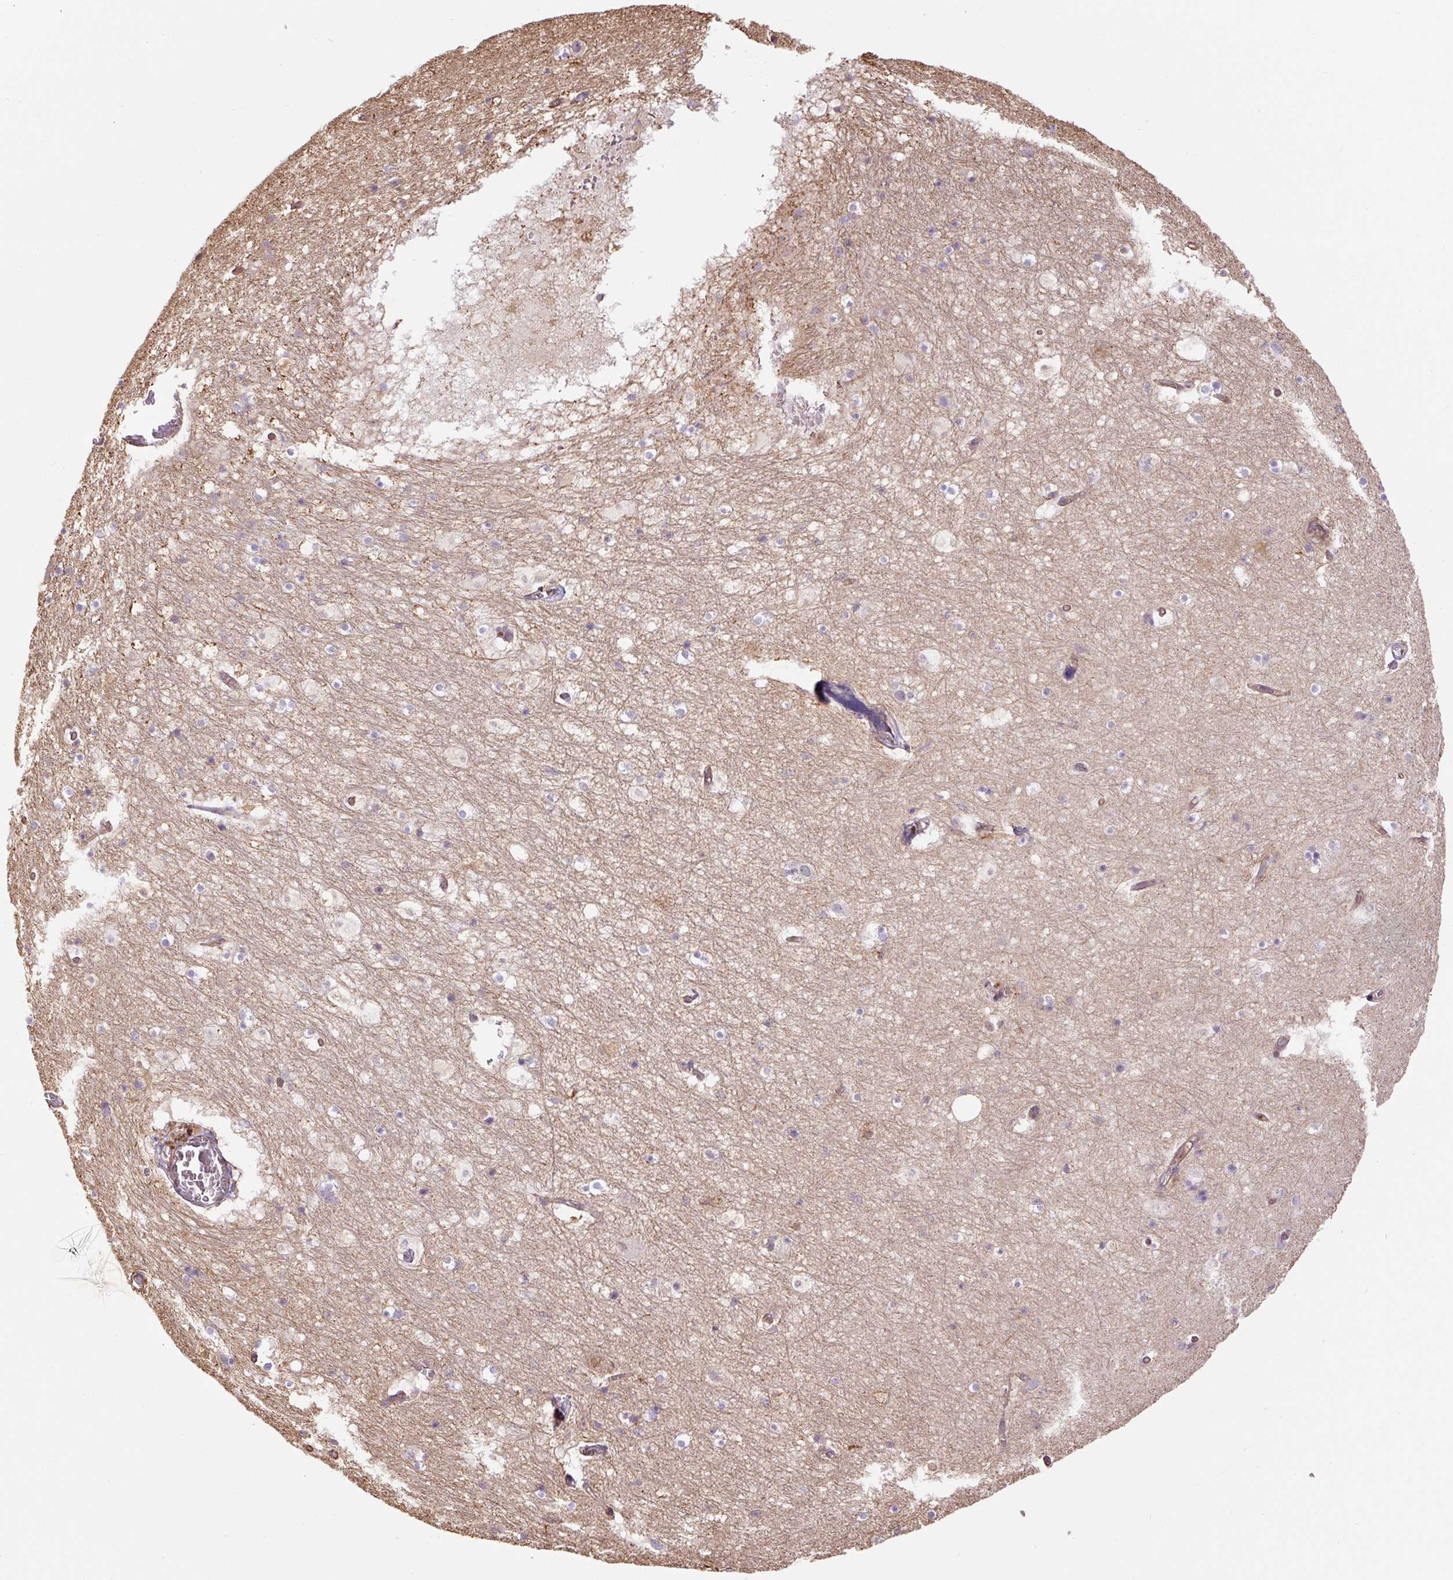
{"staining": {"intensity": "negative", "quantity": "none", "location": "none"}, "tissue": "hippocampus", "cell_type": "Glial cells", "image_type": "normal", "snomed": [{"axis": "morphology", "description": "Normal tissue, NOS"}, {"axis": "topography", "description": "Hippocampus"}], "caption": "A high-resolution image shows immunohistochemistry (IHC) staining of normal hippocampus, which demonstrates no significant positivity in glial cells.", "gene": "B3GALT5", "patient": {"sex": "female", "age": 52}}